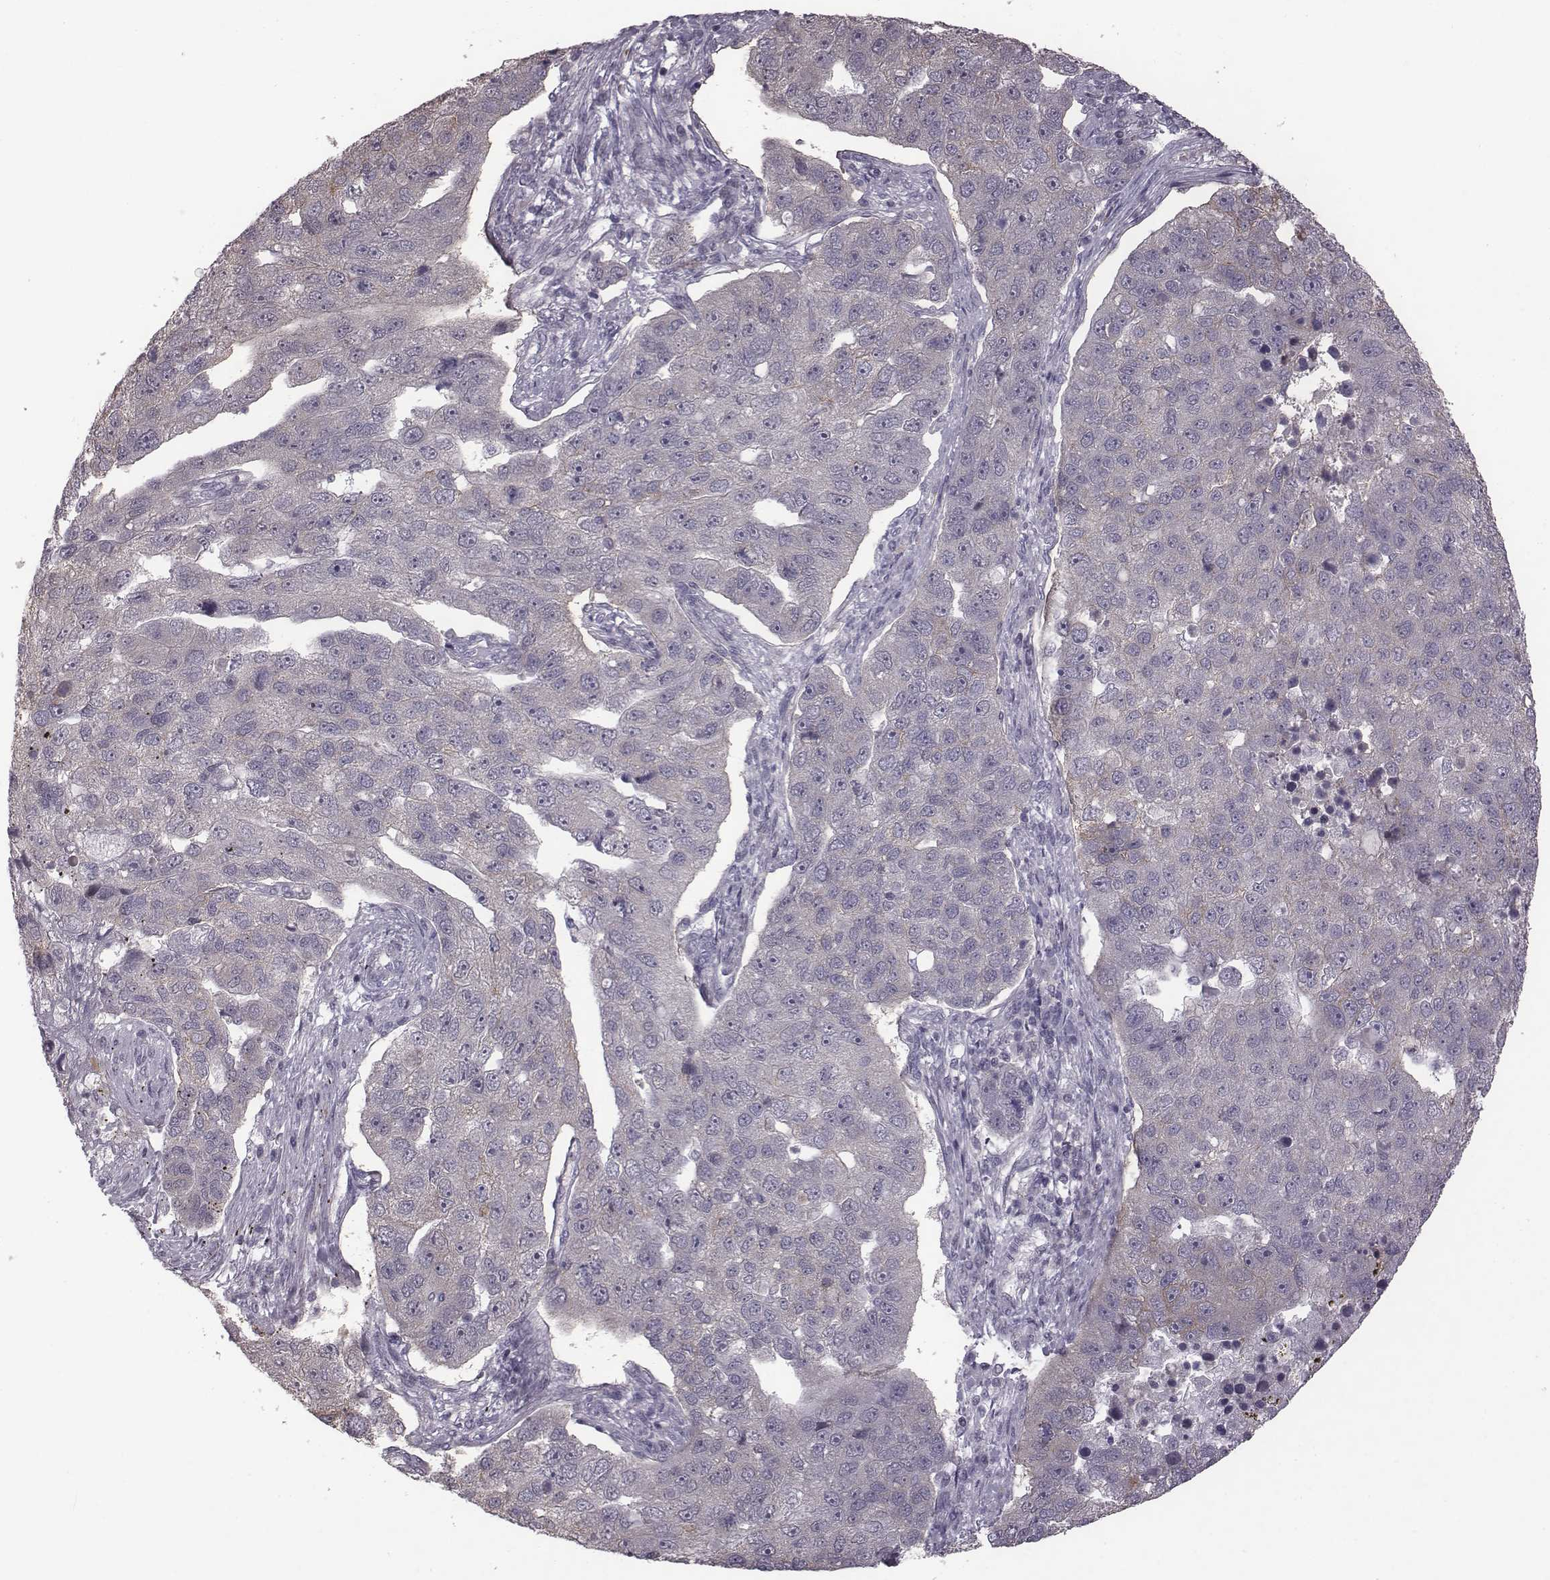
{"staining": {"intensity": "negative", "quantity": "none", "location": "none"}, "tissue": "pancreatic cancer", "cell_type": "Tumor cells", "image_type": "cancer", "snomed": [{"axis": "morphology", "description": "Adenocarcinoma, NOS"}, {"axis": "topography", "description": "Pancreas"}], "caption": "DAB immunohistochemical staining of human pancreatic cancer (adenocarcinoma) exhibits no significant positivity in tumor cells.", "gene": "BICDL1", "patient": {"sex": "female", "age": 61}}